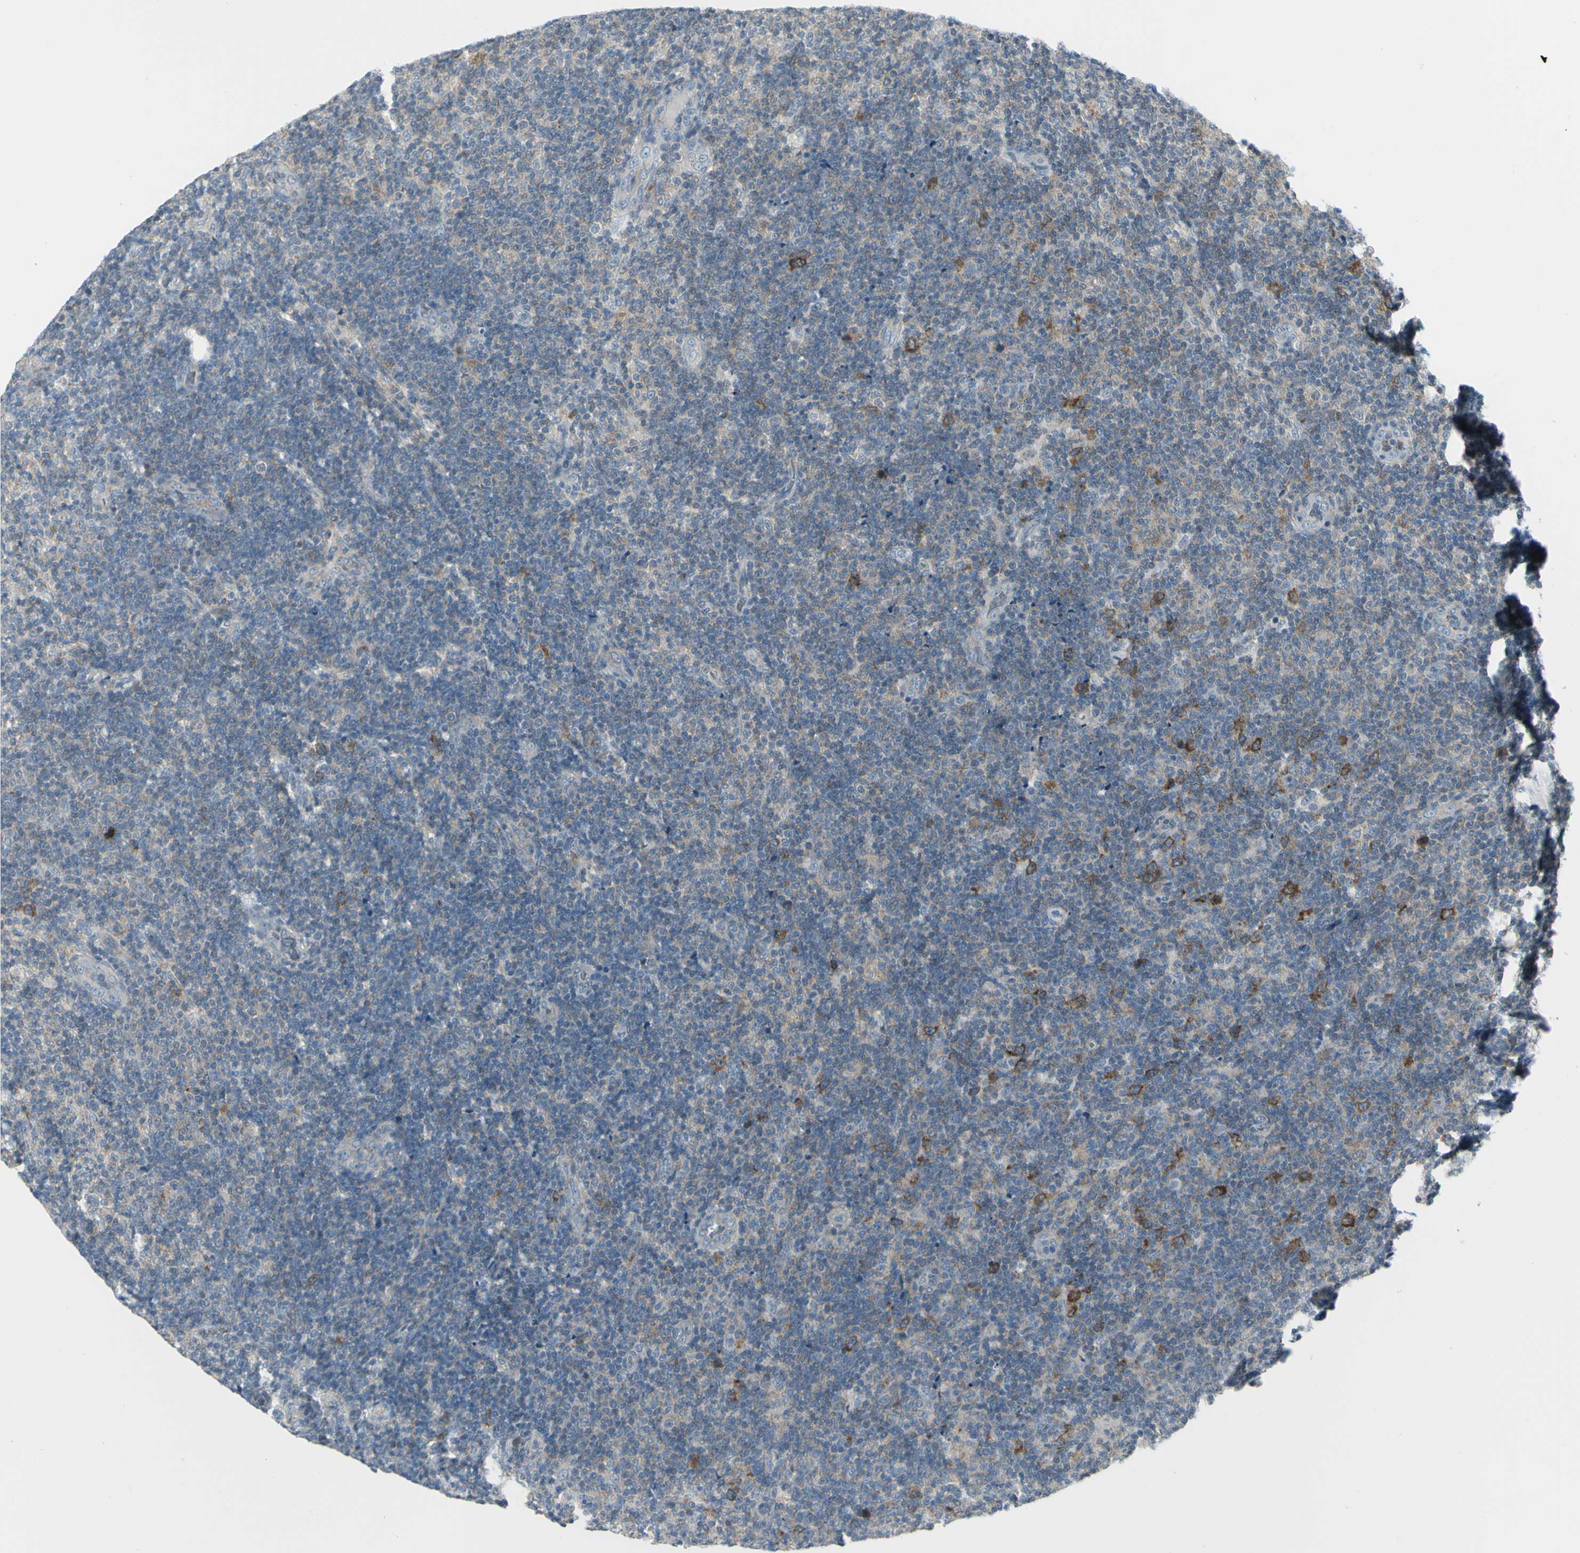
{"staining": {"intensity": "strong", "quantity": "<25%", "location": "cytoplasmic/membranous"}, "tissue": "lymphoma", "cell_type": "Tumor cells", "image_type": "cancer", "snomed": [{"axis": "morphology", "description": "Malignant lymphoma, non-Hodgkin's type, Low grade"}, {"axis": "topography", "description": "Lymph node"}], "caption": "Human malignant lymphoma, non-Hodgkin's type (low-grade) stained with a protein marker reveals strong staining in tumor cells.", "gene": "CCNB2", "patient": {"sex": "male", "age": 83}}